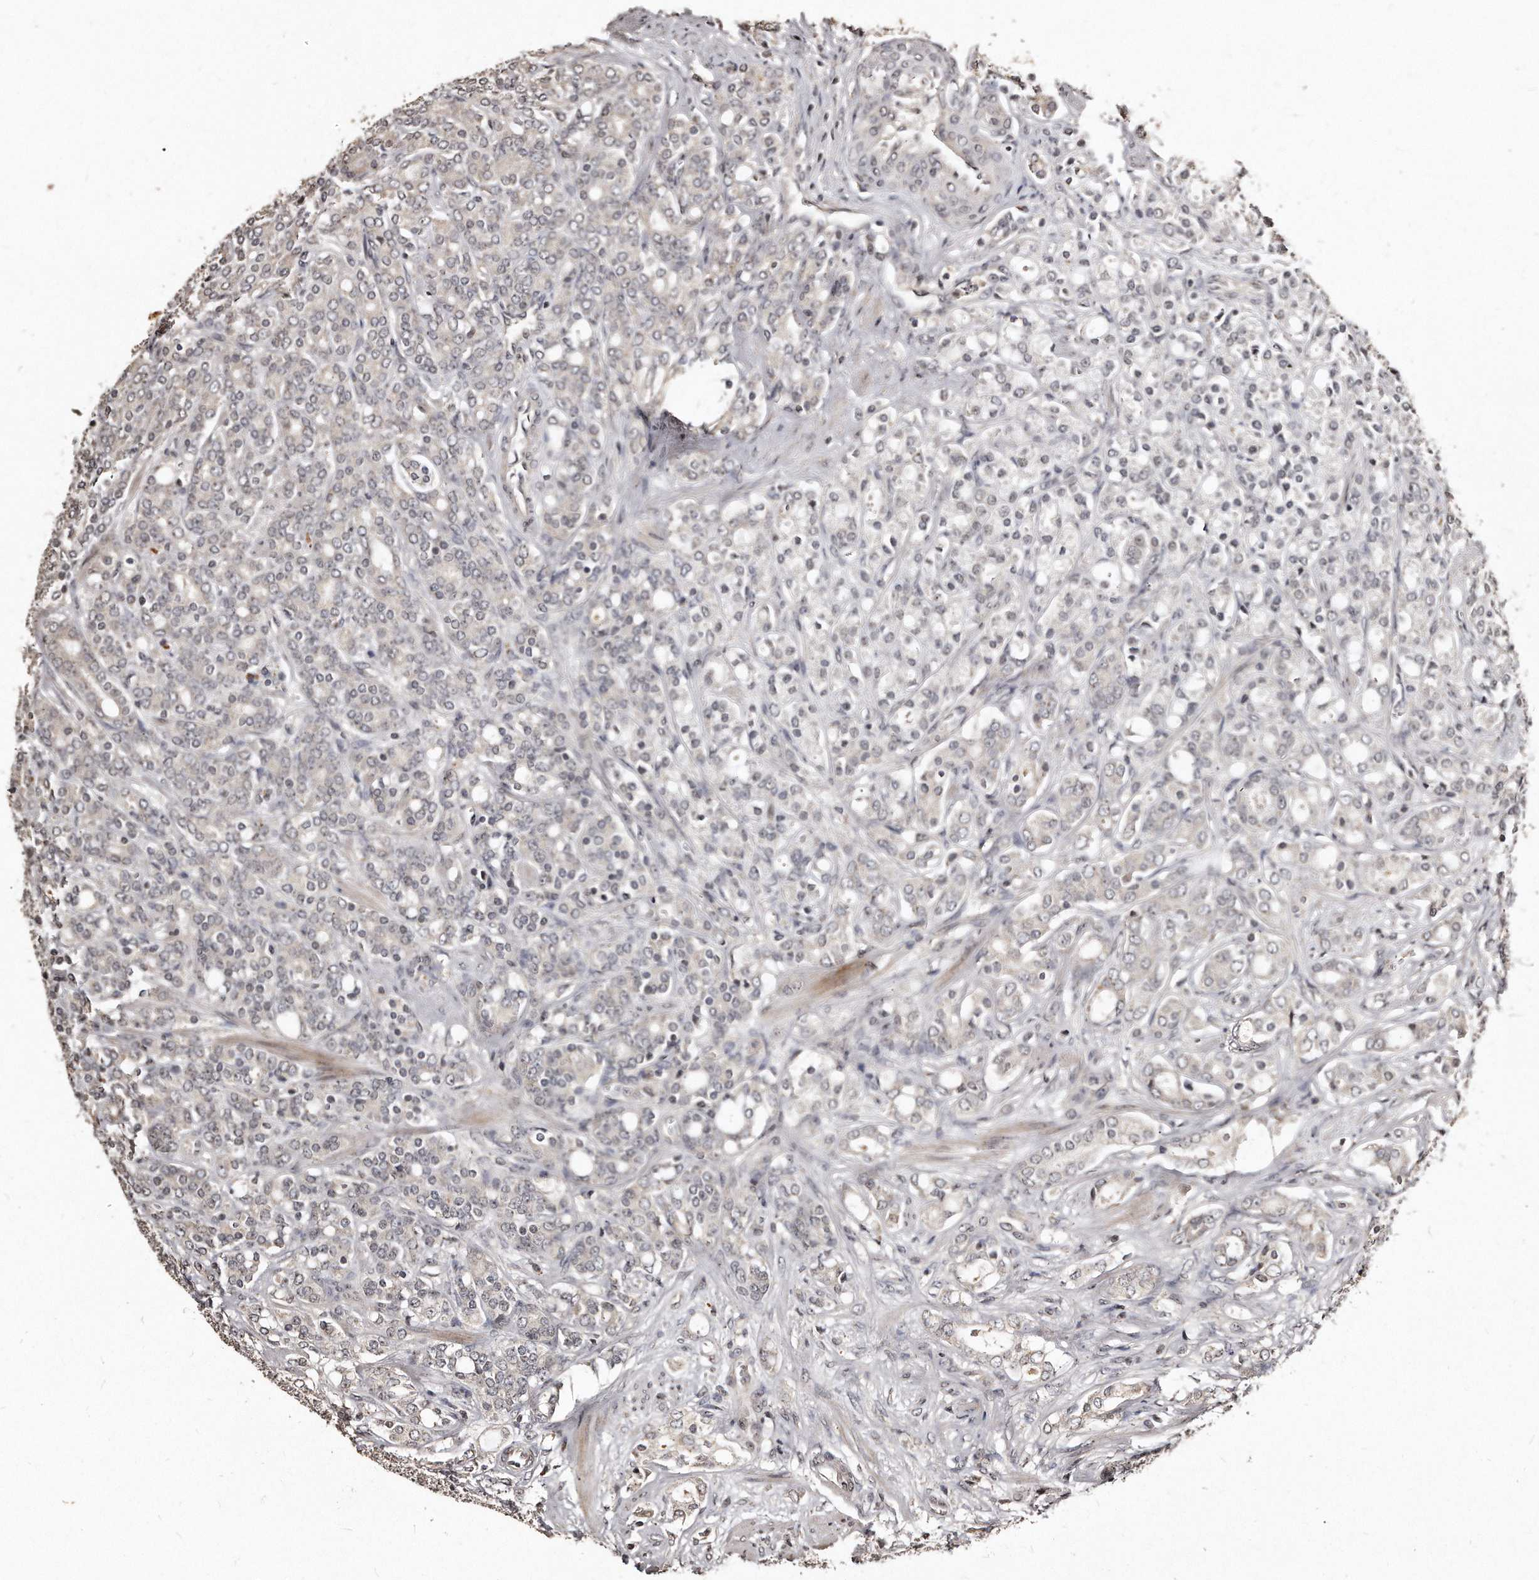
{"staining": {"intensity": "negative", "quantity": "none", "location": "none"}, "tissue": "prostate cancer", "cell_type": "Tumor cells", "image_type": "cancer", "snomed": [{"axis": "morphology", "description": "Adenocarcinoma, High grade"}, {"axis": "topography", "description": "Prostate"}], "caption": "Immunohistochemical staining of human prostate cancer (adenocarcinoma (high-grade)) shows no significant staining in tumor cells.", "gene": "TSHR", "patient": {"sex": "male", "age": 62}}